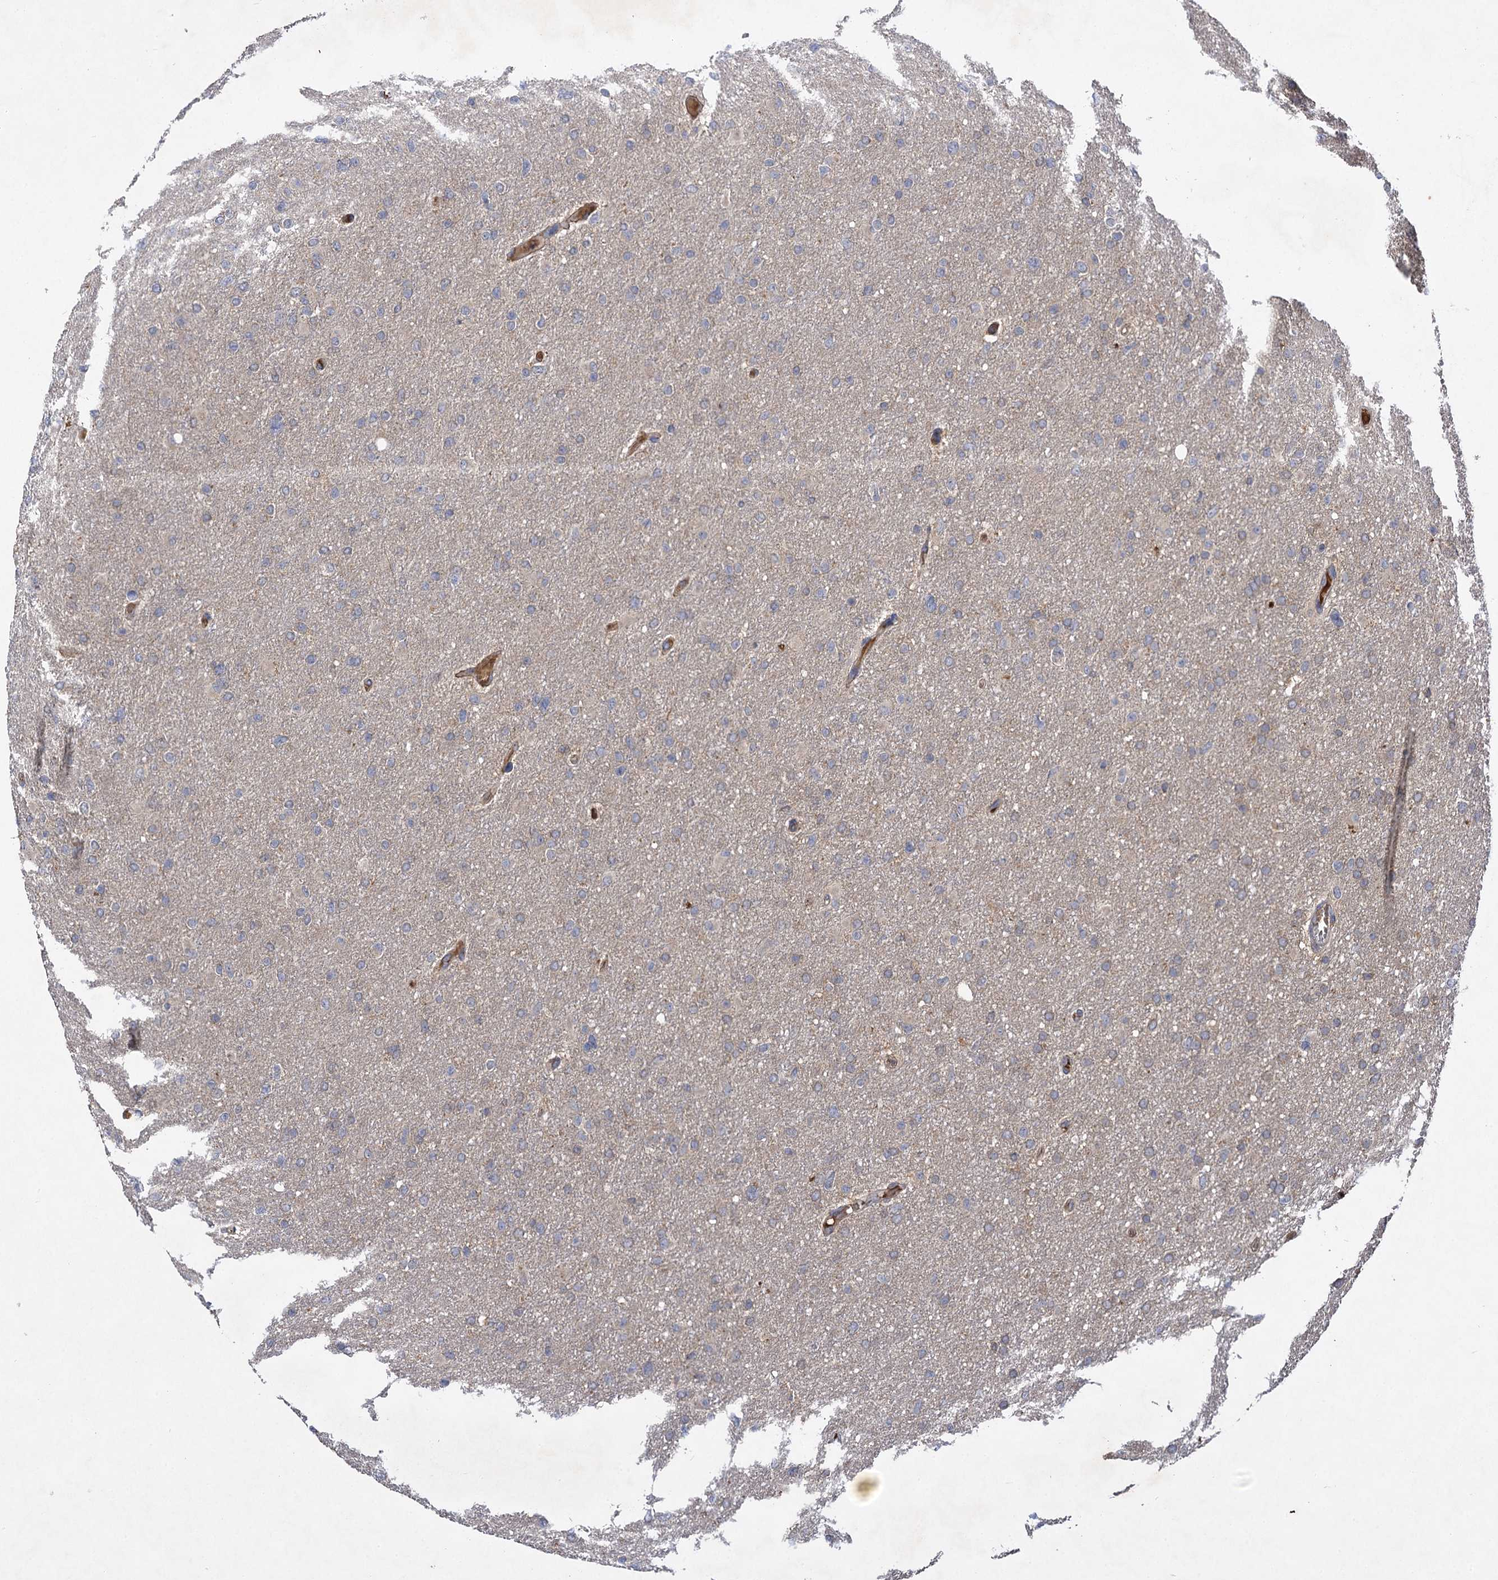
{"staining": {"intensity": "negative", "quantity": "none", "location": "none"}, "tissue": "glioma", "cell_type": "Tumor cells", "image_type": "cancer", "snomed": [{"axis": "morphology", "description": "Glioma, malignant, High grade"}, {"axis": "topography", "description": "Cerebral cortex"}], "caption": "Immunohistochemistry (IHC) histopathology image of neoplastic tissue: human glioma stained with DAB (3,3'-diaminobenzidine) demonstrates no significant protein positivity in tumor cells. (DAB immunohistochemistry visualized using brightfield microscopy, high magnification).", "gene": "USP50", "patient": {"sex": "female", "age": 36}}